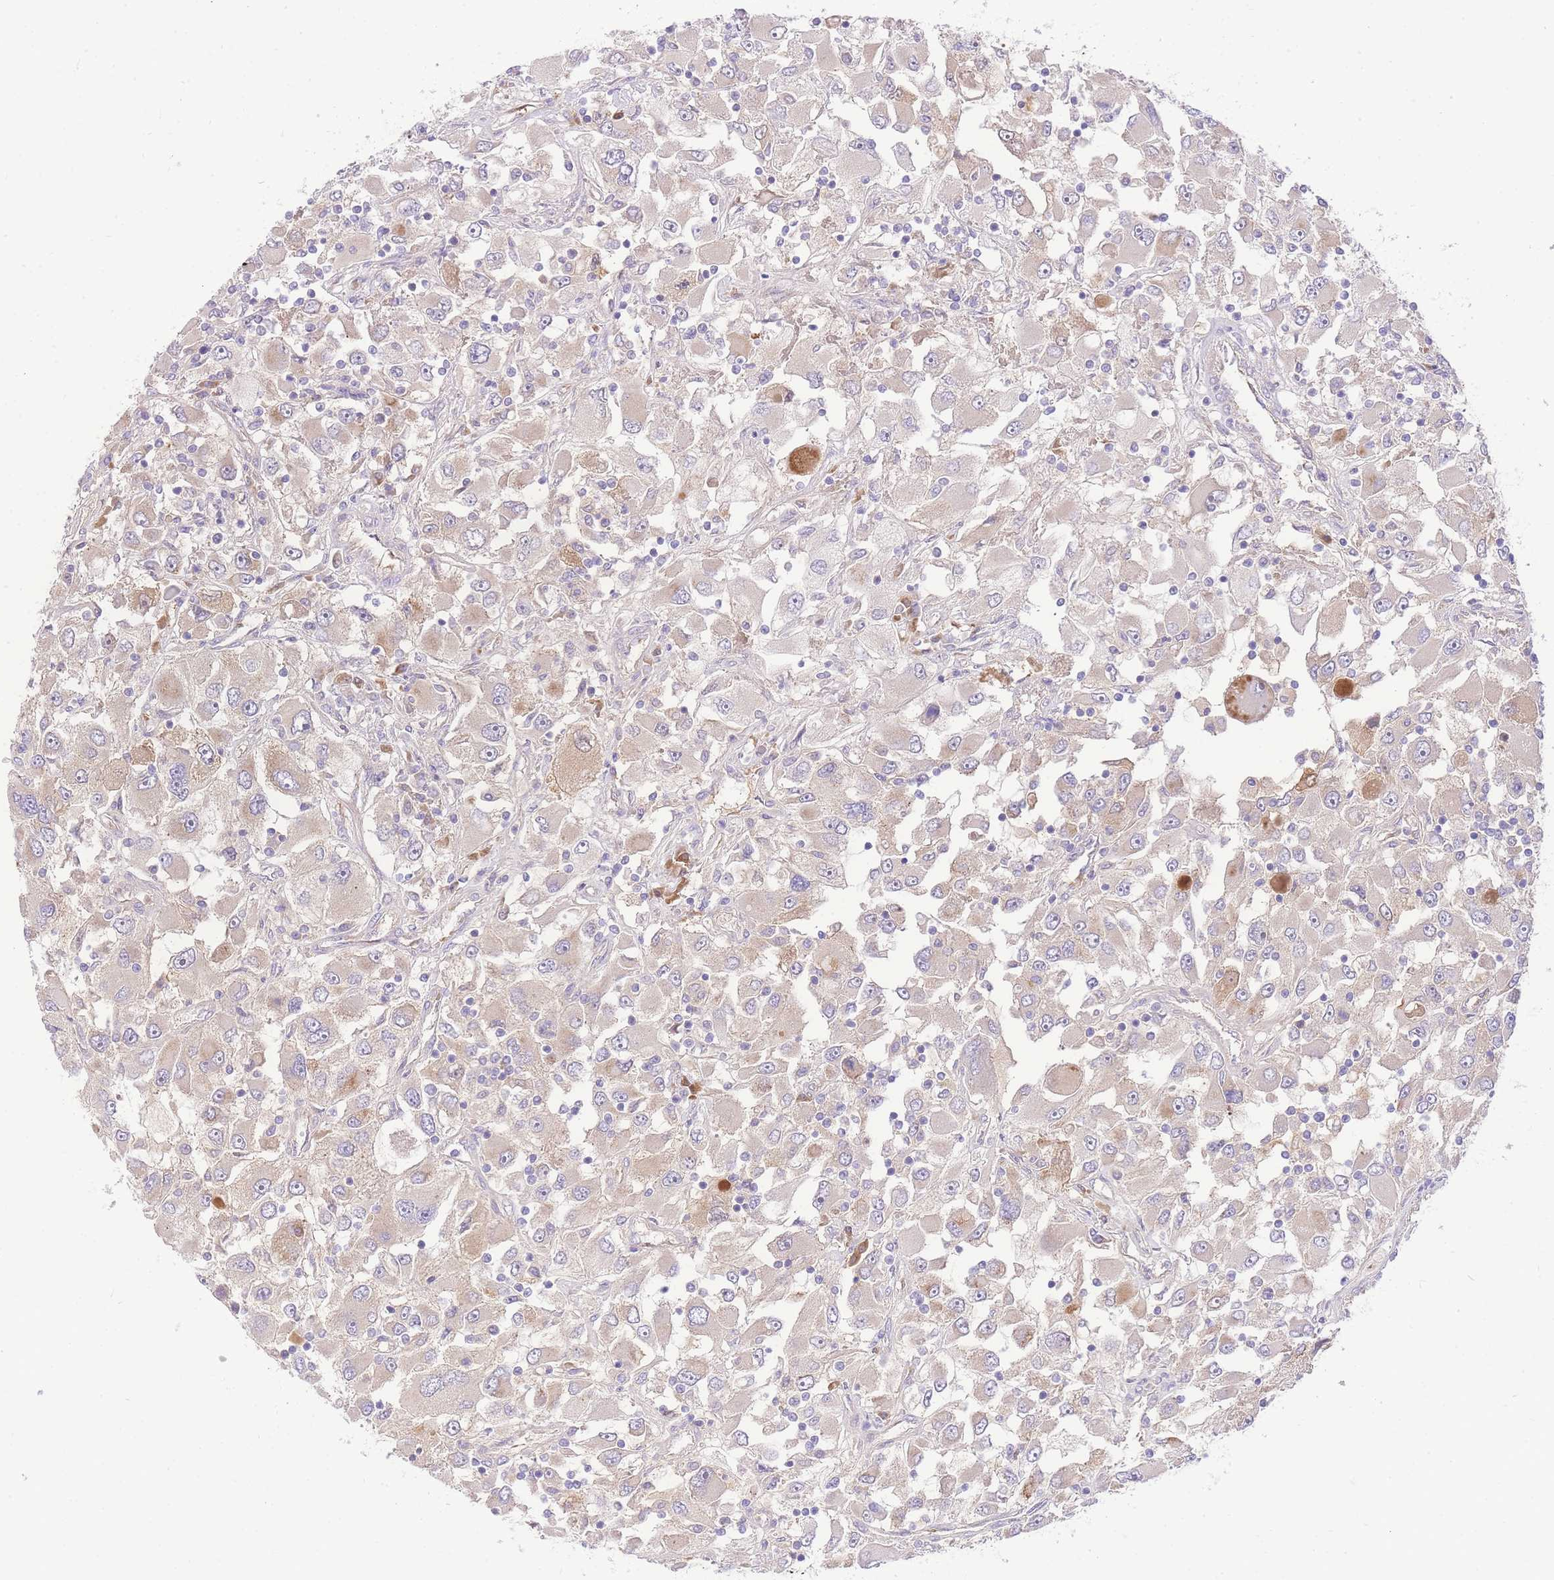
{"staining": {"intensity": "weak", "quantity": "25%-75%", "location": "cytoplasmic/membranous"}, "tissue": "renal cancer", "cell_type": "Tumor cells", "image_type": "cancer", "snomed": [{"axis": "morphology", "description": "Adenocarcinoma, NOS"}, {"axis": "topography", "description": "Kidney"}], "caption": "A histopathology image showing weak cytoplasmic/membranous expression in approximately 25%-75% of tumor cells in renal cancer, as visualized by brown immunohistochemical staining.", "gene": "LIPH", "patient": {"sex": "female", "age": 52}}